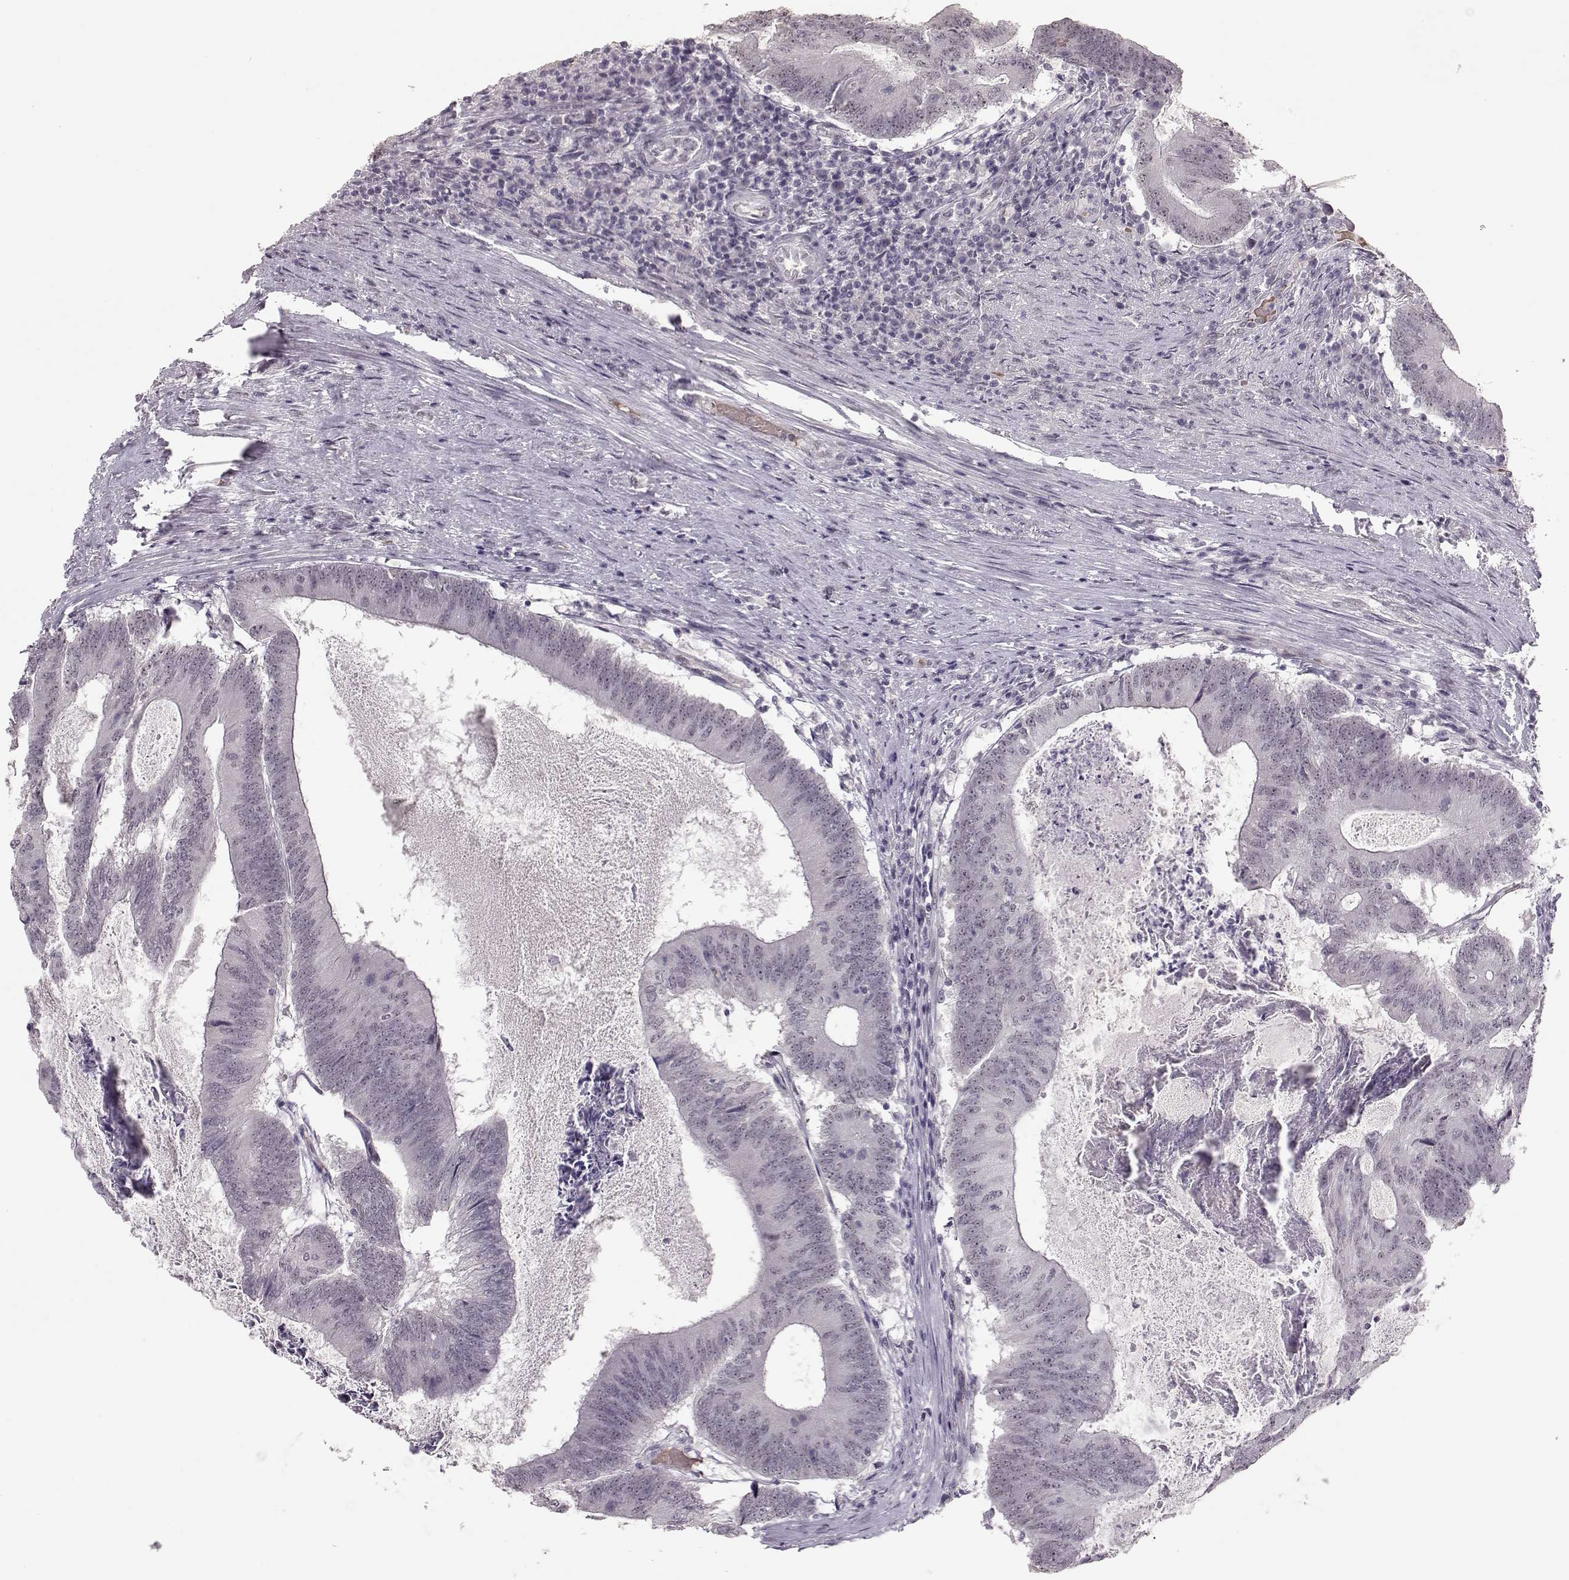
{"staining": {"intensity": "negative", "quantity": "none", "location": "none"}, "tissue": "colorectal cancer", "cell_type": "Tumor cells", "image_type": "cancer", "snomed": [{"axis": "morphology", "description": "Adenocarcinoma, NOS"}, {"axis": "topography", "description": "Colon"}], "caption": "Immunohistochemistry image of adenocarcinoma (colorectal) stained for a protein (brown), which shows no staining in tumor cells. Nuclei are stained in blue.", "gene": "PCP4", "patient": {"sex": "female", "age": 70}}